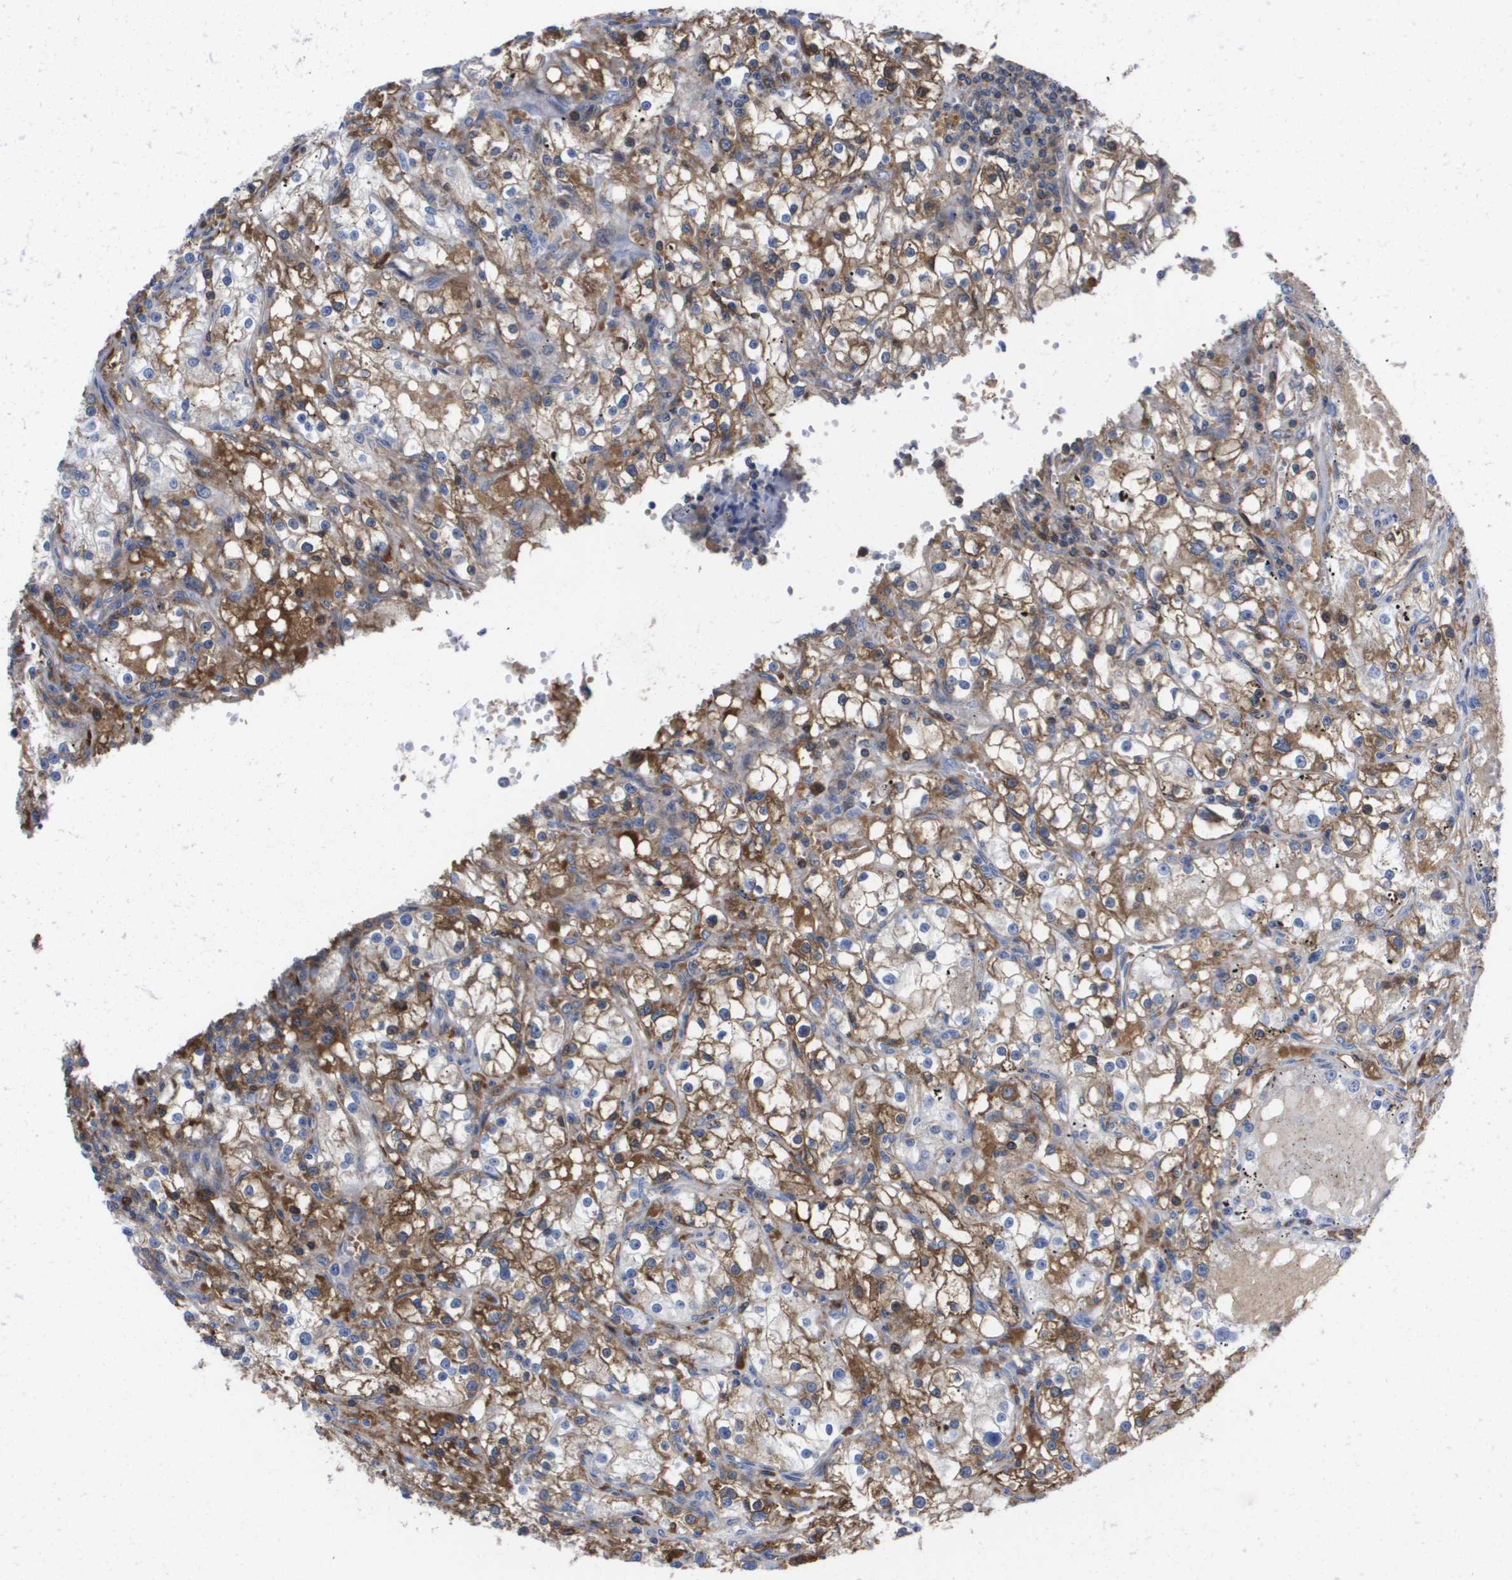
{"staining": {"intensity": "moderate", "quantity": ">75%", "location": "cytoplasmic/membranous"}, "tissue": "renal cancer", "cell_type": "Tumor cells", "image_type": "cancer", "snomed": [{"axis": "morphology", "description": "Adenocarcinoma, NOS"}, {"axis": "topography", "description": "Kidney"}], "caption": "Adenocarcinoma (renal) stained for a protein shows moderate cytoplasmic/membranous positivity in tumor cells.", "gene": "SERPINC1", "patient": {"sex": "male", "age": 56}}